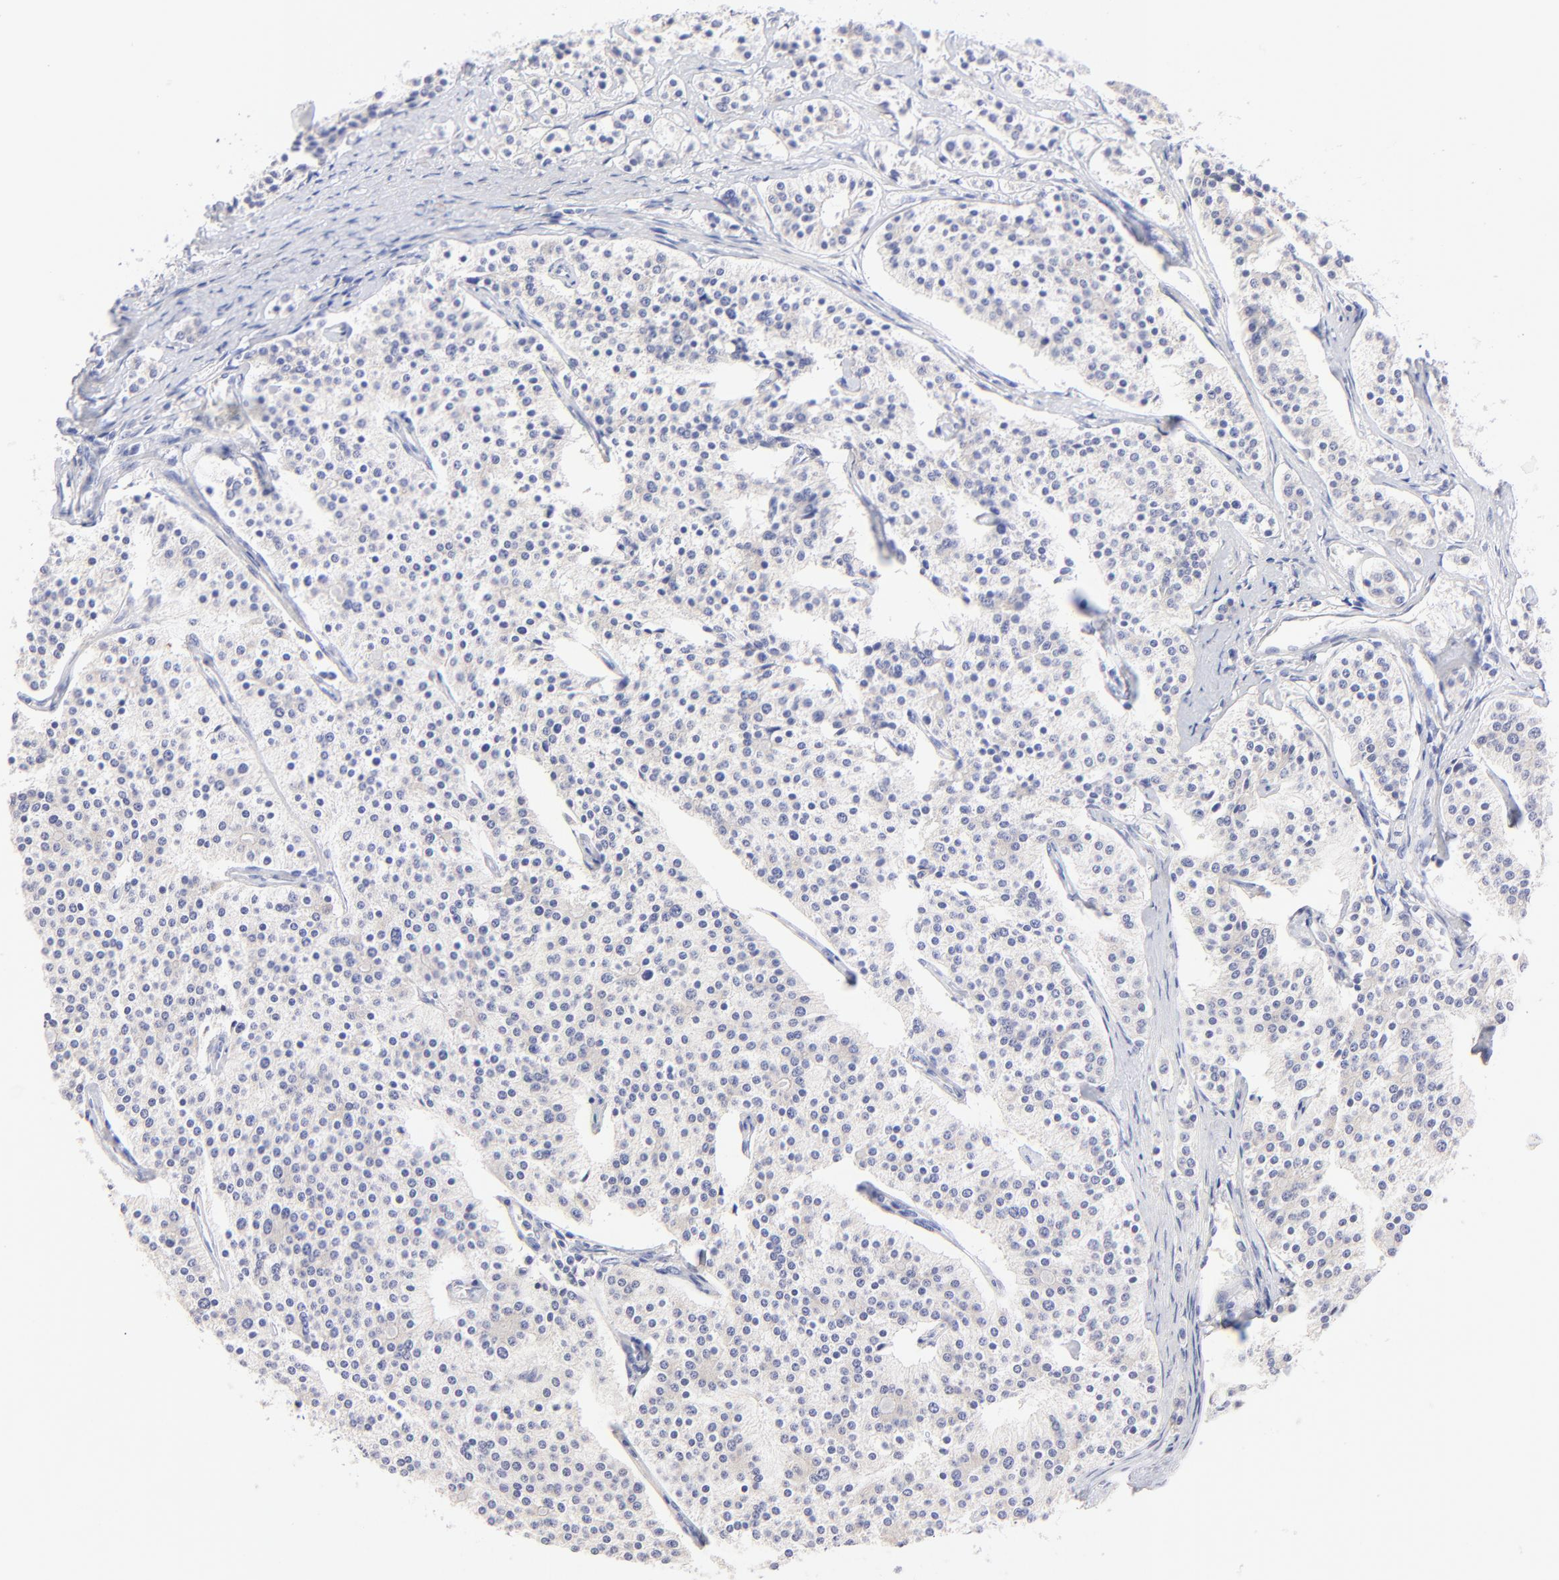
{"staining": {"intensity": "negative", "quantity": "none", "location": "none"}, "tissue": "carcinoid", "cell_type": "Tumor cells", "image_type": "cancer", "snomed": [{"axis": "morphology", "description": "Carcinoid, malignant, NOS"}, {"axis": "topography", "description": "Small intestine"}], "caption": "Micrograph shows no protein staining in tumor cells of carcinoid tissue. Nuclei are stained in blue.", "gene": "EBP", "patient": {"sex": "male", "age": 63}}